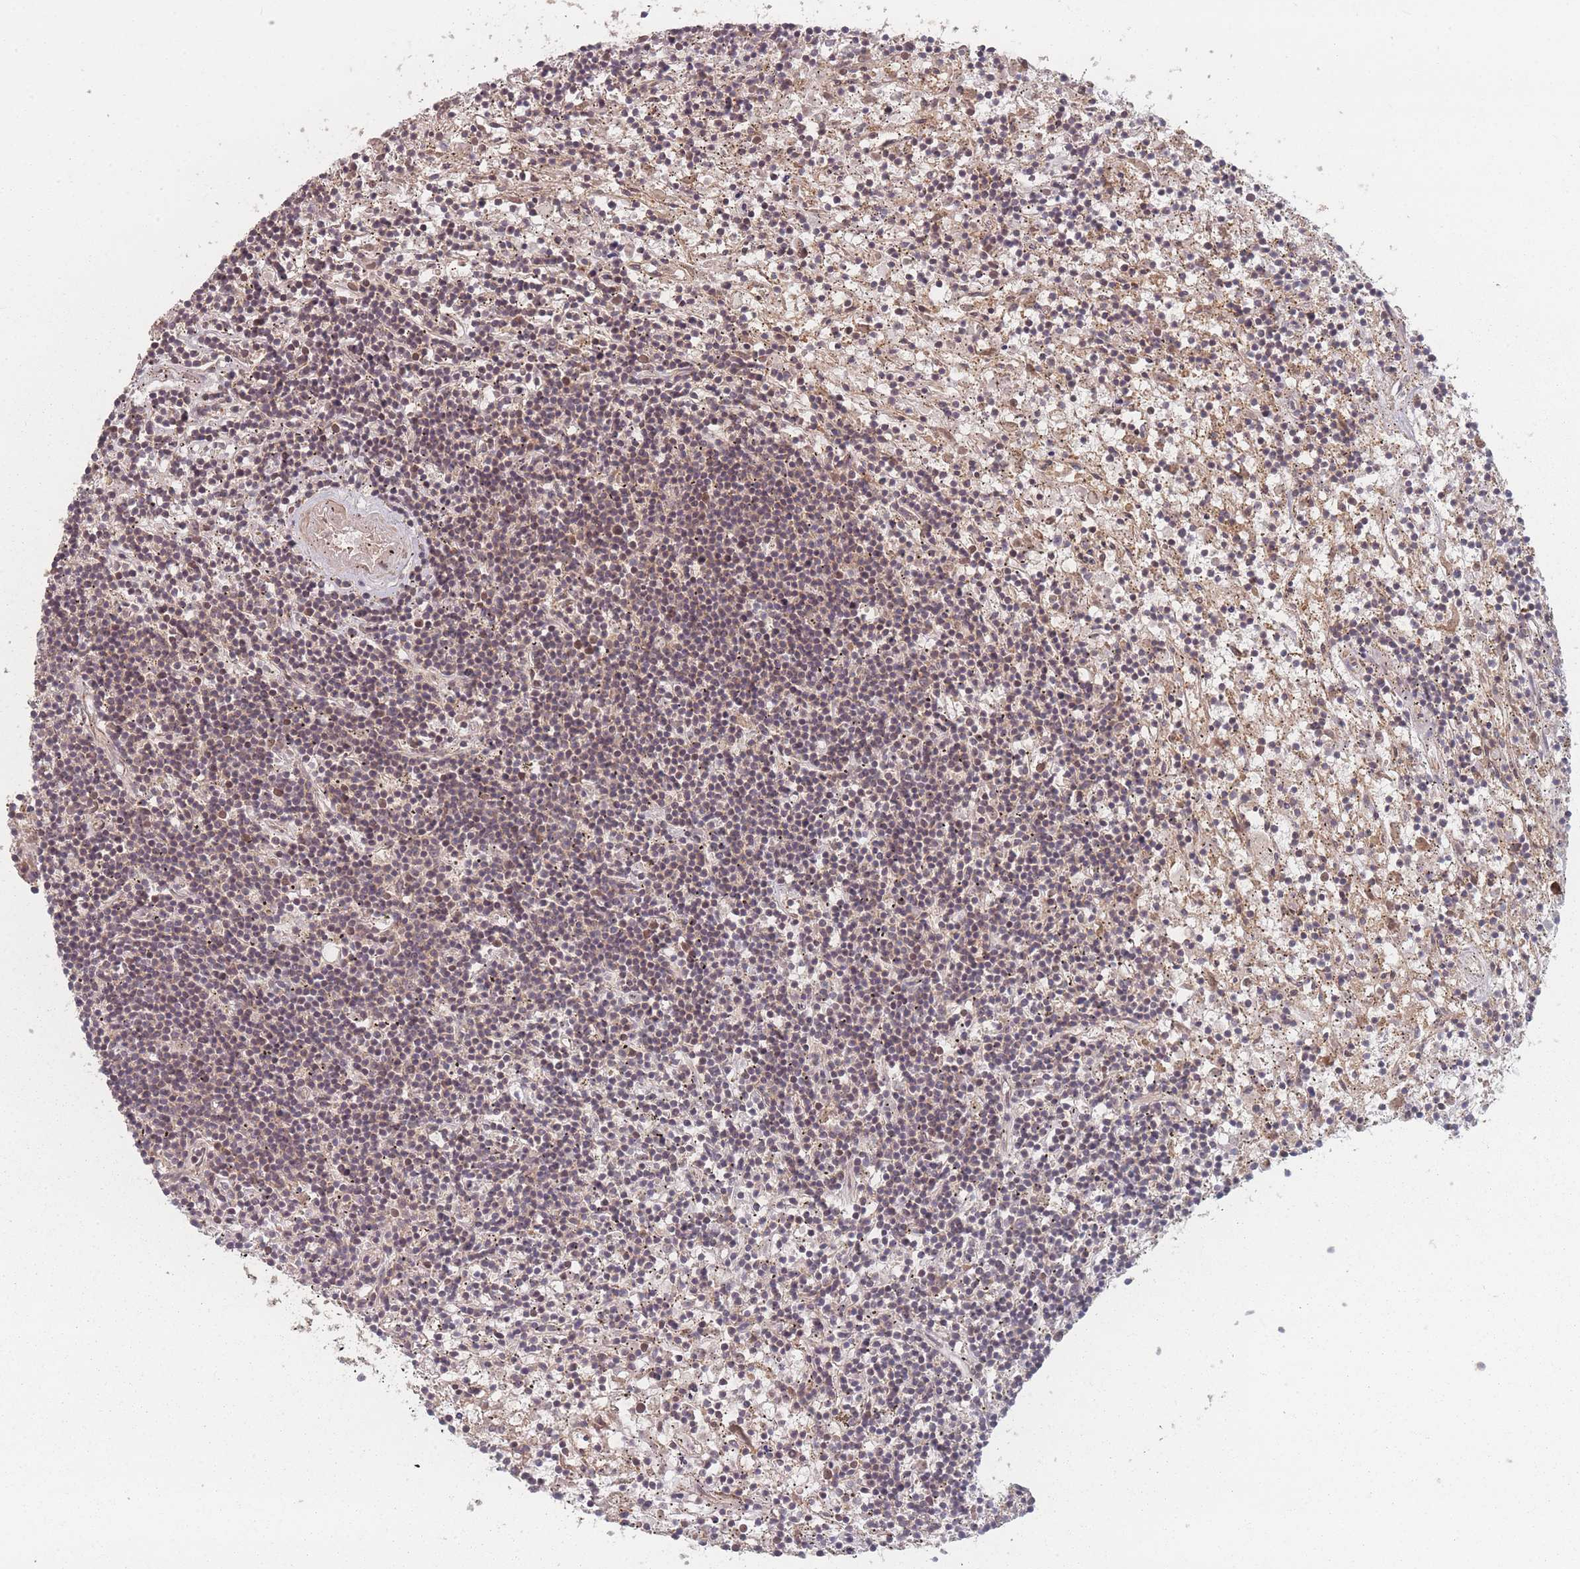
{"staining": {"intensity": "weak", "quantity": "25%-75%", "location": "cytoplasmic/membranous"}, "tissue": "lymphoma", "cell_type": "Tumor cells", "image_type": "cancer", "snomed": [{"axis": "morphology", "description": "Malignant lymphoma, non-Hodgkin's type, Low grade"}, {"axis": "topography", "description": "Spleen"}], "caption": "Protein expression analysis of malignant lymphoma, non-Hodgkin's type (low-grade) demonstrates weak cytoplasmic/membranous expression in about 25%-75% of tumor cells.", "gene": "HAGH", "patient": {"sex": "male", "age": 76}}